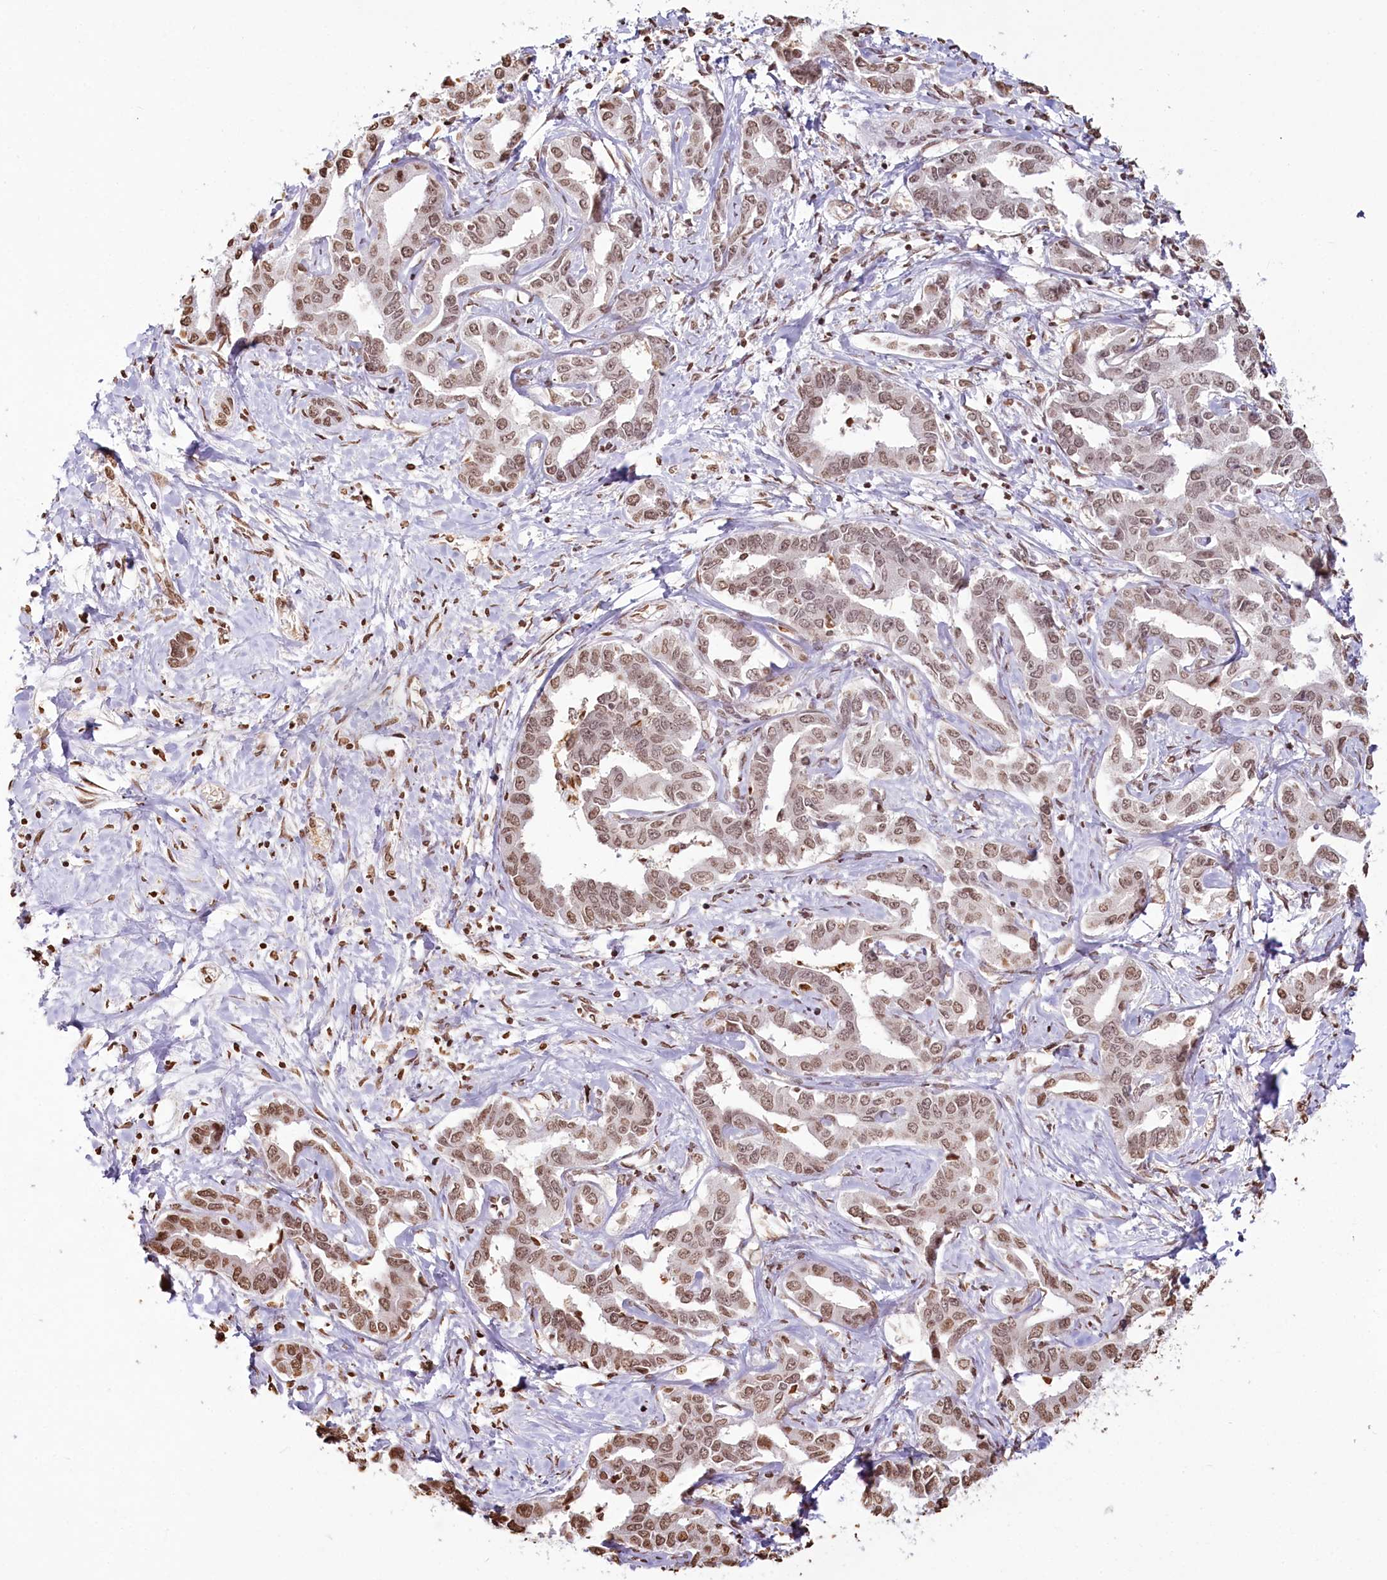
{"staining": {"intensity": "moderate", "quantity": ">75%", "location": "nuclear"}, "tissue": "liver cancer", "cell_type": "Tumor cells", "image_type": "cancer", "snomed": [{"axis": "morphology", "description": "Cholangiocarcinoma"}, {"axis": "topography", "description": "Liver"}], "caption": "This is a histology image of immunohistochemistry (IHC) staining of liver cholangiocarcinoma, which shows moderate staining in the nuclear of tumor cells.", "gene": "FAM13A", "patient": {"sex": "male", "age": 59}}